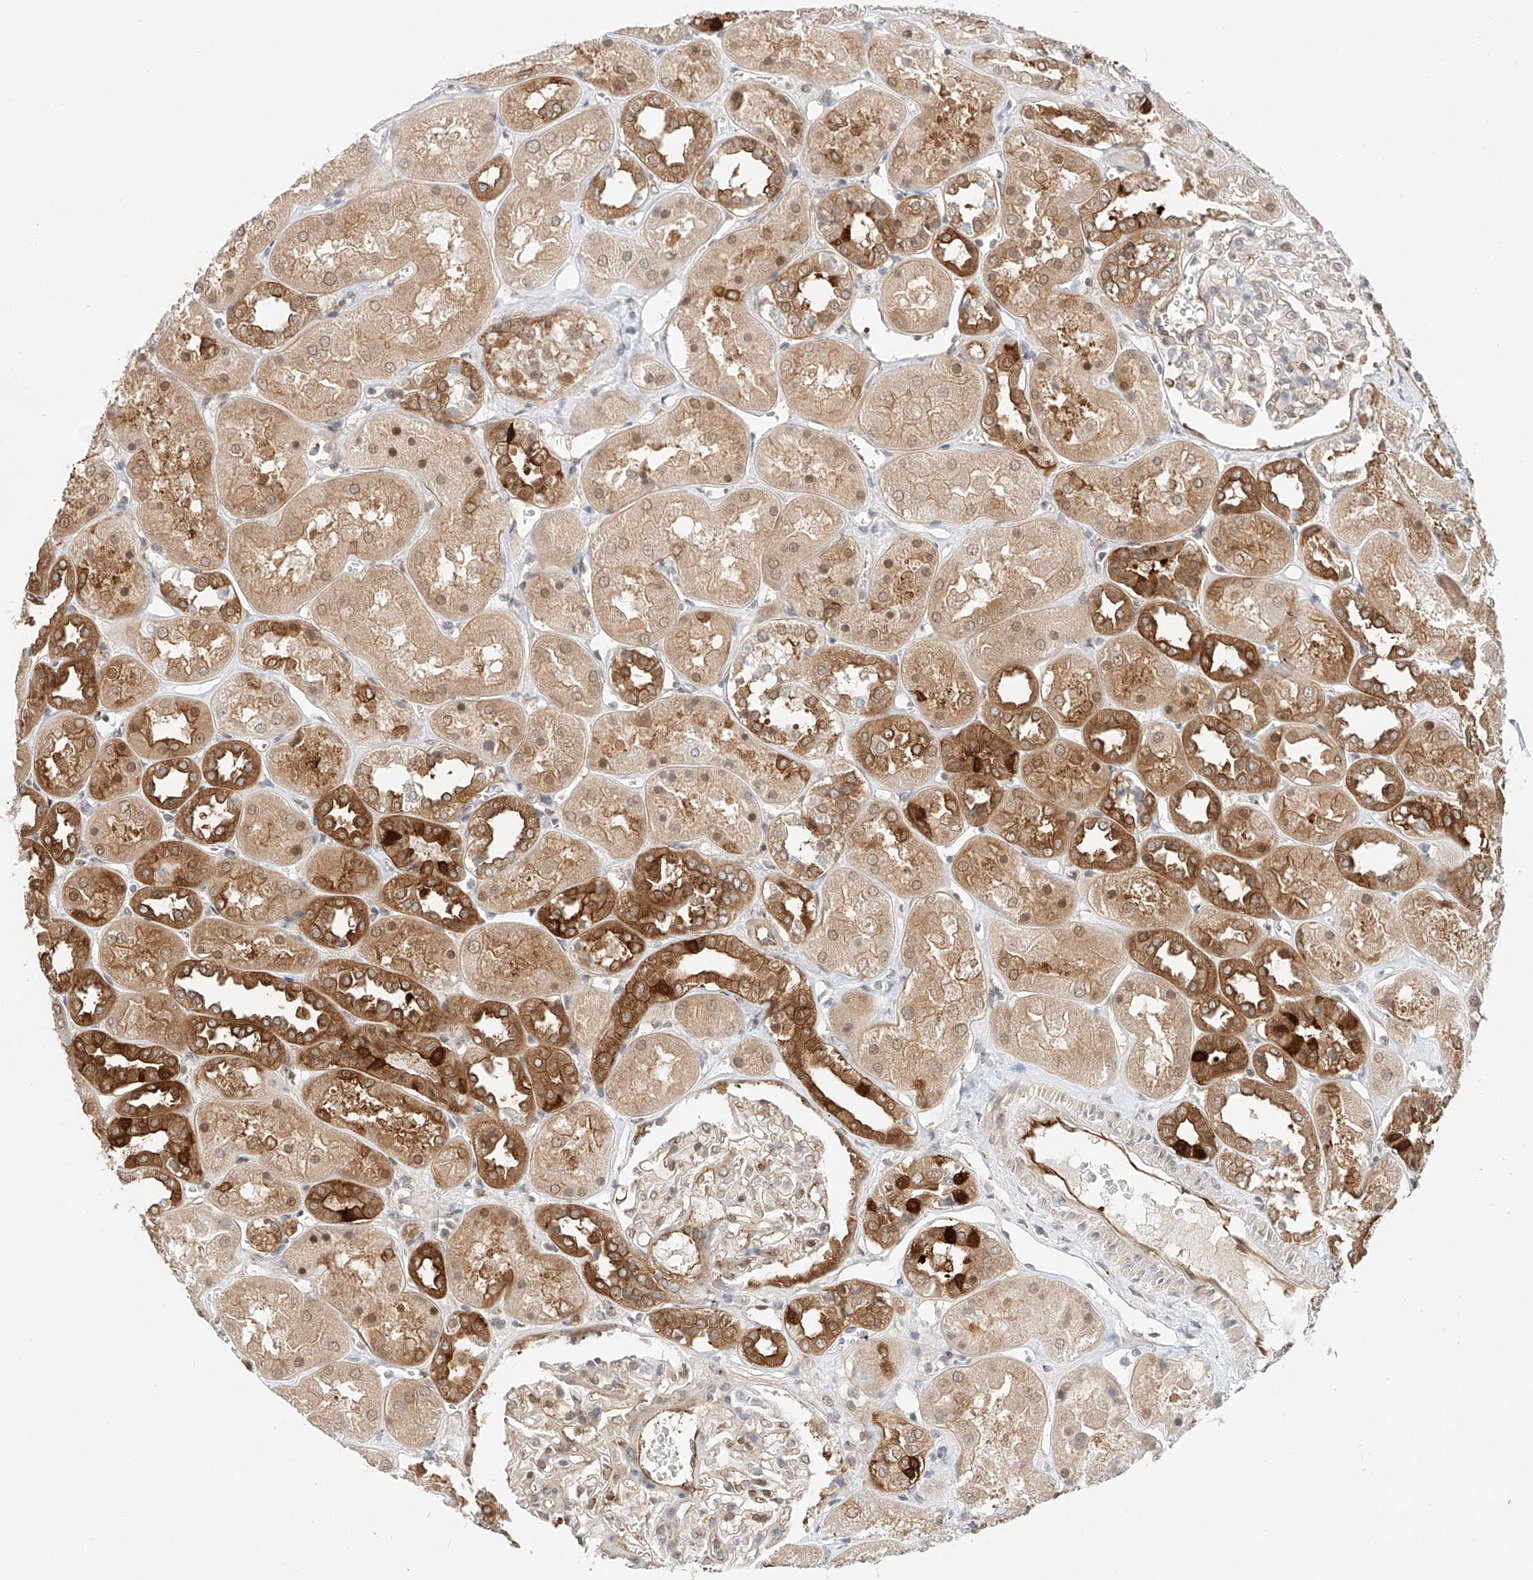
{"staining": {"intensity": "weak", "quantity": "25%-75%", "location": "cytoplasmic/membranous"}, "tissue": "kidney", "cell_type": "Cells in glomeruli", "image_type": "normal", "snomed": [{"axis": "morphology", "description": "Normal tissue, NOS"}, {"axis": "topography", "description": "Kidney"}], "caption": "Immunohistochemical staining of benign human kidney demonstrates low levels of weak cytoplasmic/membranous positivity in approximately 25%-75% of cells in glomeruli. (DAB = brown stain, brightfield microscopy at high magnification).", "gene": "CARMIL1", "patient": {"sex": "male", "age": 70}}